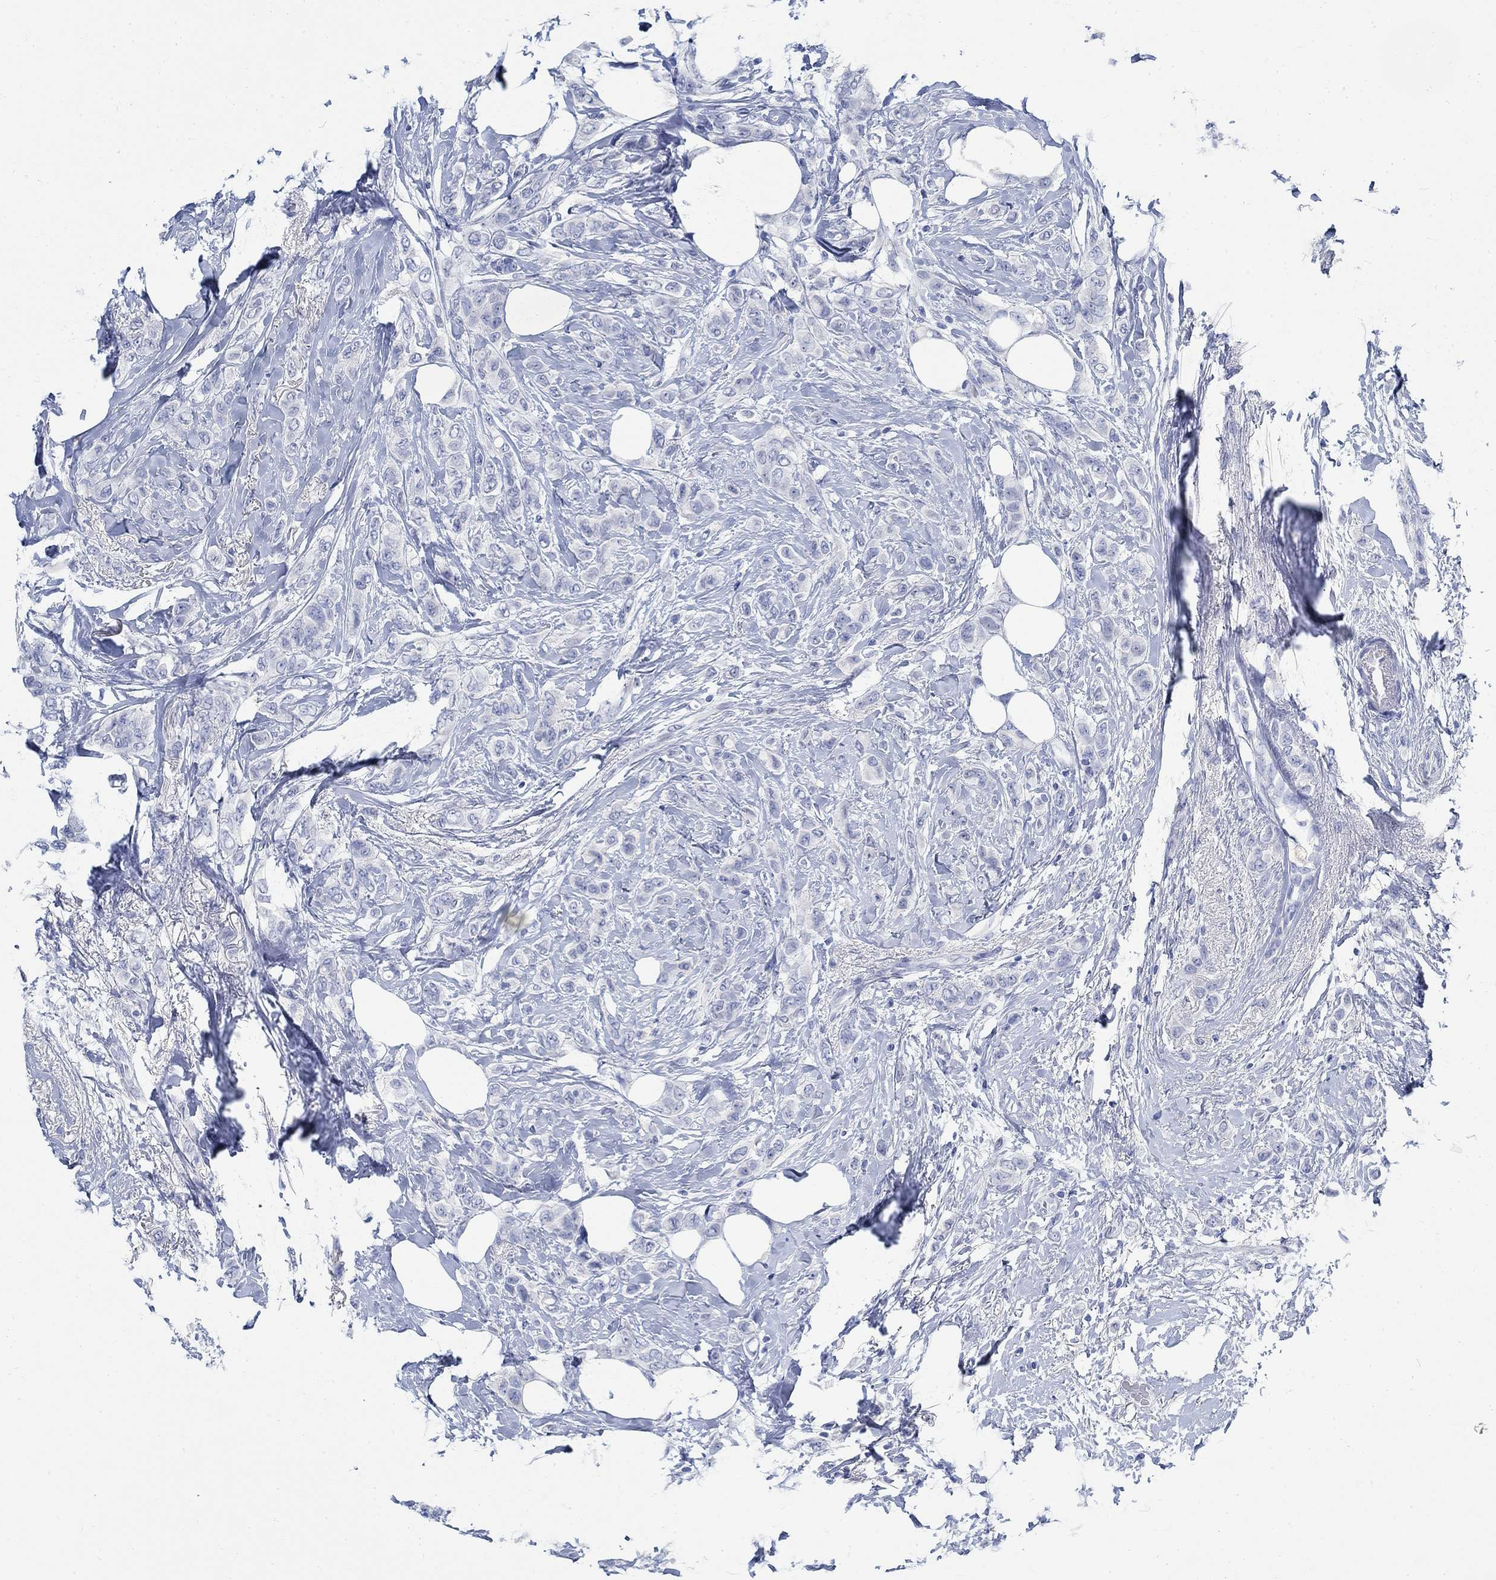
{"staining": {"intensity": "negative", "quantity": "none", "location": "none"}, "tissue": "breast cancer", "cell_type": "Tumor cells", "image_type": "cancer", "snomed": [{"axis": "morphology", "description": "Lobular carcinoma"}, {"axis": "topography", "description": "Breast"}], "caption": "Immunohistochemical staining of human breast cancer (lobular carcinoma) shows no significant expression in tumor cells. (Stains: DAB (3,3'-diaminobenzidine) immunohistochemistry (IHC) with hematoxylin counter stain, Microscopy: brightfield microscopy at high magnification).", "gene": "RBM20", "patient": {"sex": "female", "age": 66}}